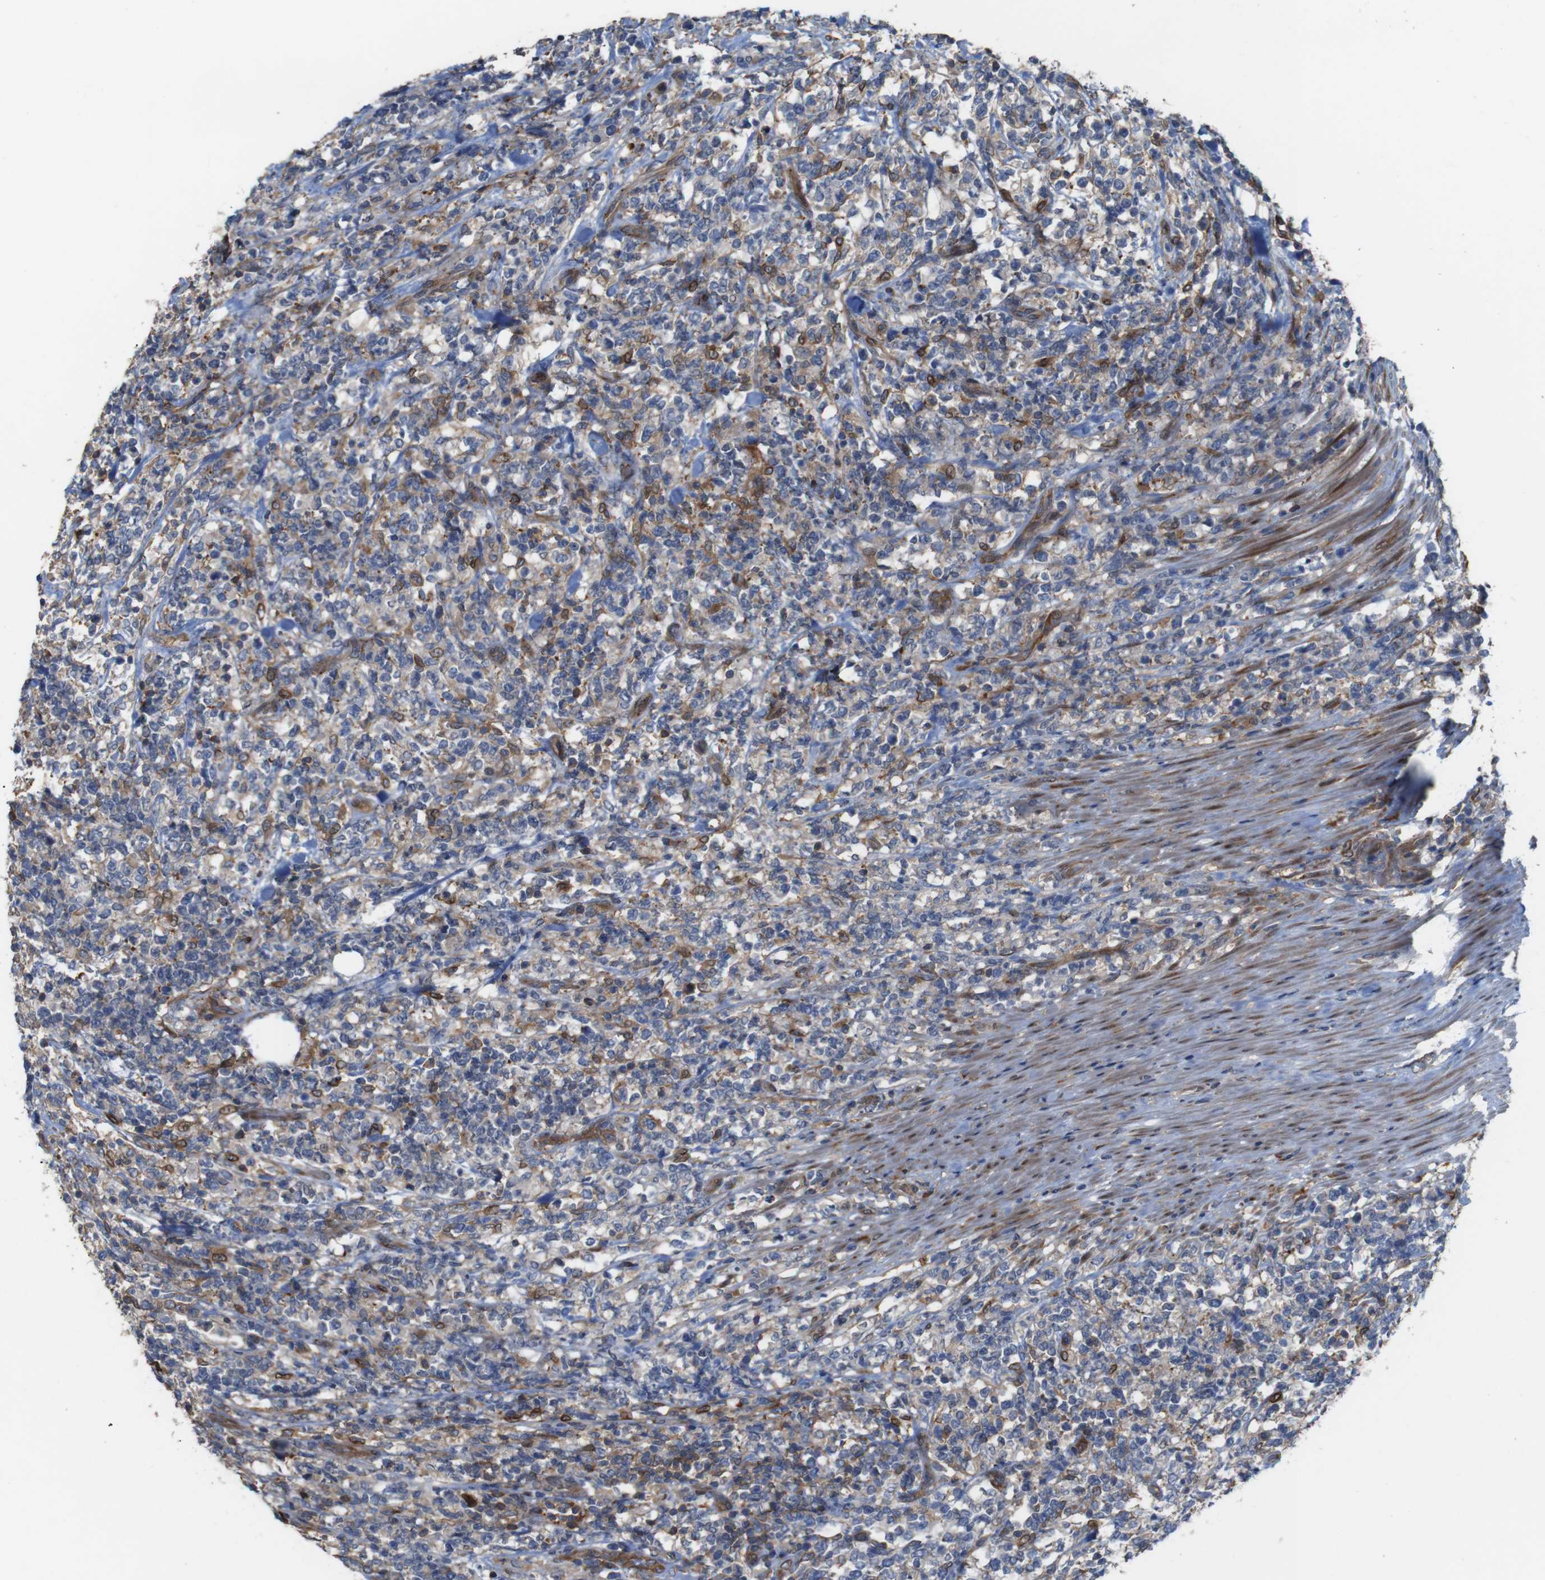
{"staining": {"intensity": "moderate", "quantity": "<25%", "location": "cytoplasmic/membranous,nuclear"}, "tissue": "lymphoma", "cell_type": "Tumor cells", "image_type": "cancer", "snomed": [{"axis": "morphology", "description": "Malignant lymphoma, non-Hodgkin's type, High grade"}, {"axis": "topography", "description": "Soft tissue"}], "caption": "Tumor cells reveal low levels of moderate cytoplasmic/membranous and nuclear staining in about <25% of cells in high-grade malignant lymphoma, non-Hodgkin's type.", "gene": "PCOLCE2", "patient": {"sex": "male", "age": 18}}